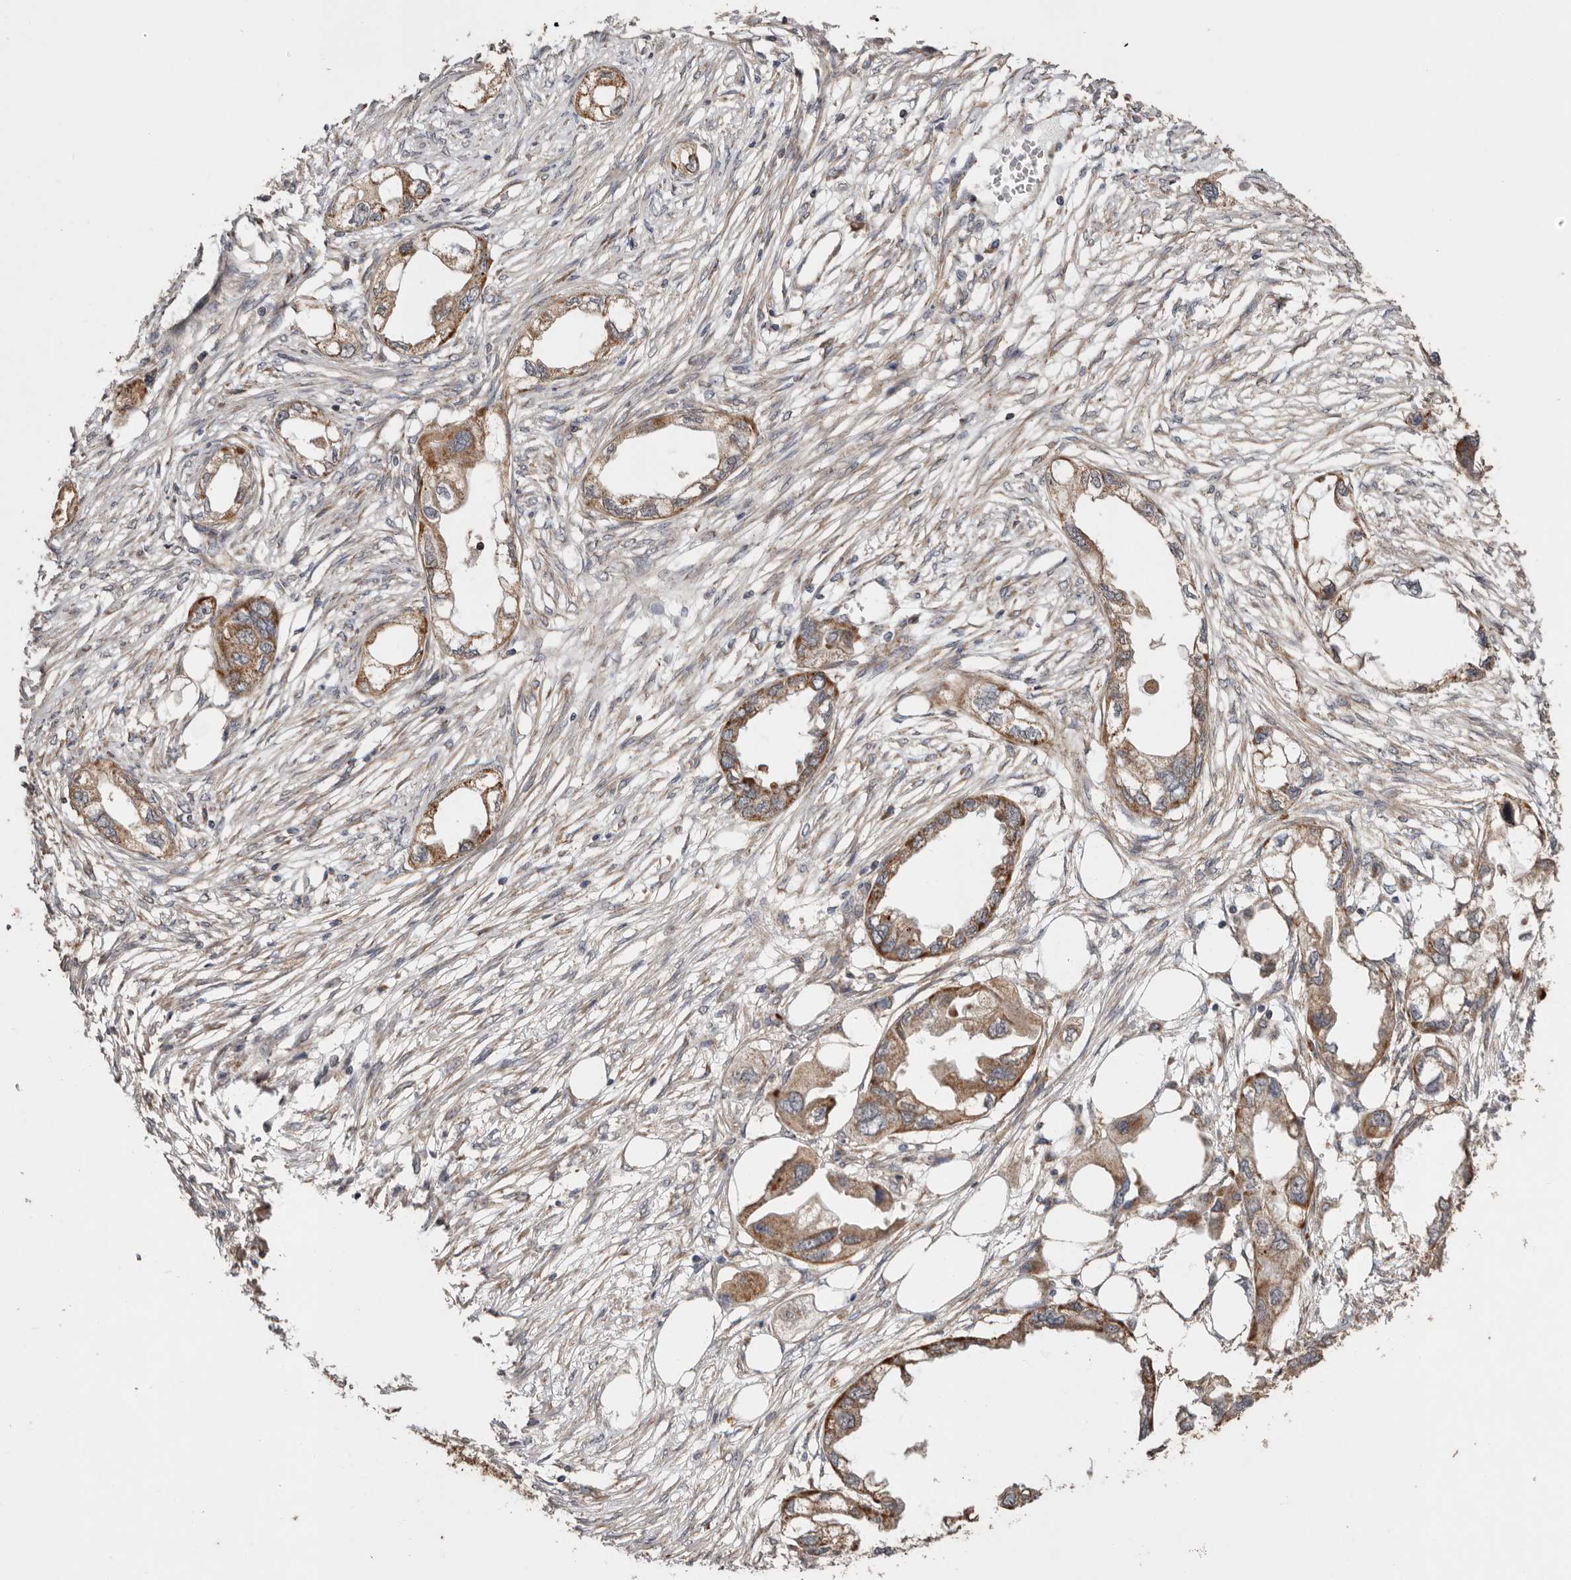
{"staining": {"intensity": "moderate", "quantity": ">75%", "location": "cytoplasmic/membranous"}, "tissue": "endometrial cancer", "cell_type": "Tumor cells", "image_type": "cancer", "snomed": [{"axis": "morphology", "description": "Adenocarcinoma, NOS"}, {"axis": "morphology", "description": "Adenocarcinoma, metastatic, NOS"}, {"axis": "topography", "description": "Adipose tissue"}, {"axis": "topography", "description": "Endometrium"}], "caption": "Protein staining of metastatic adenocarcinoma (endometrial) tissue reveals moderate cytoplasmic/membranous positivity in about >75% of tumor cells.", "gene": "PROKR1", "patient": {"sex": "female", "age": 67}}